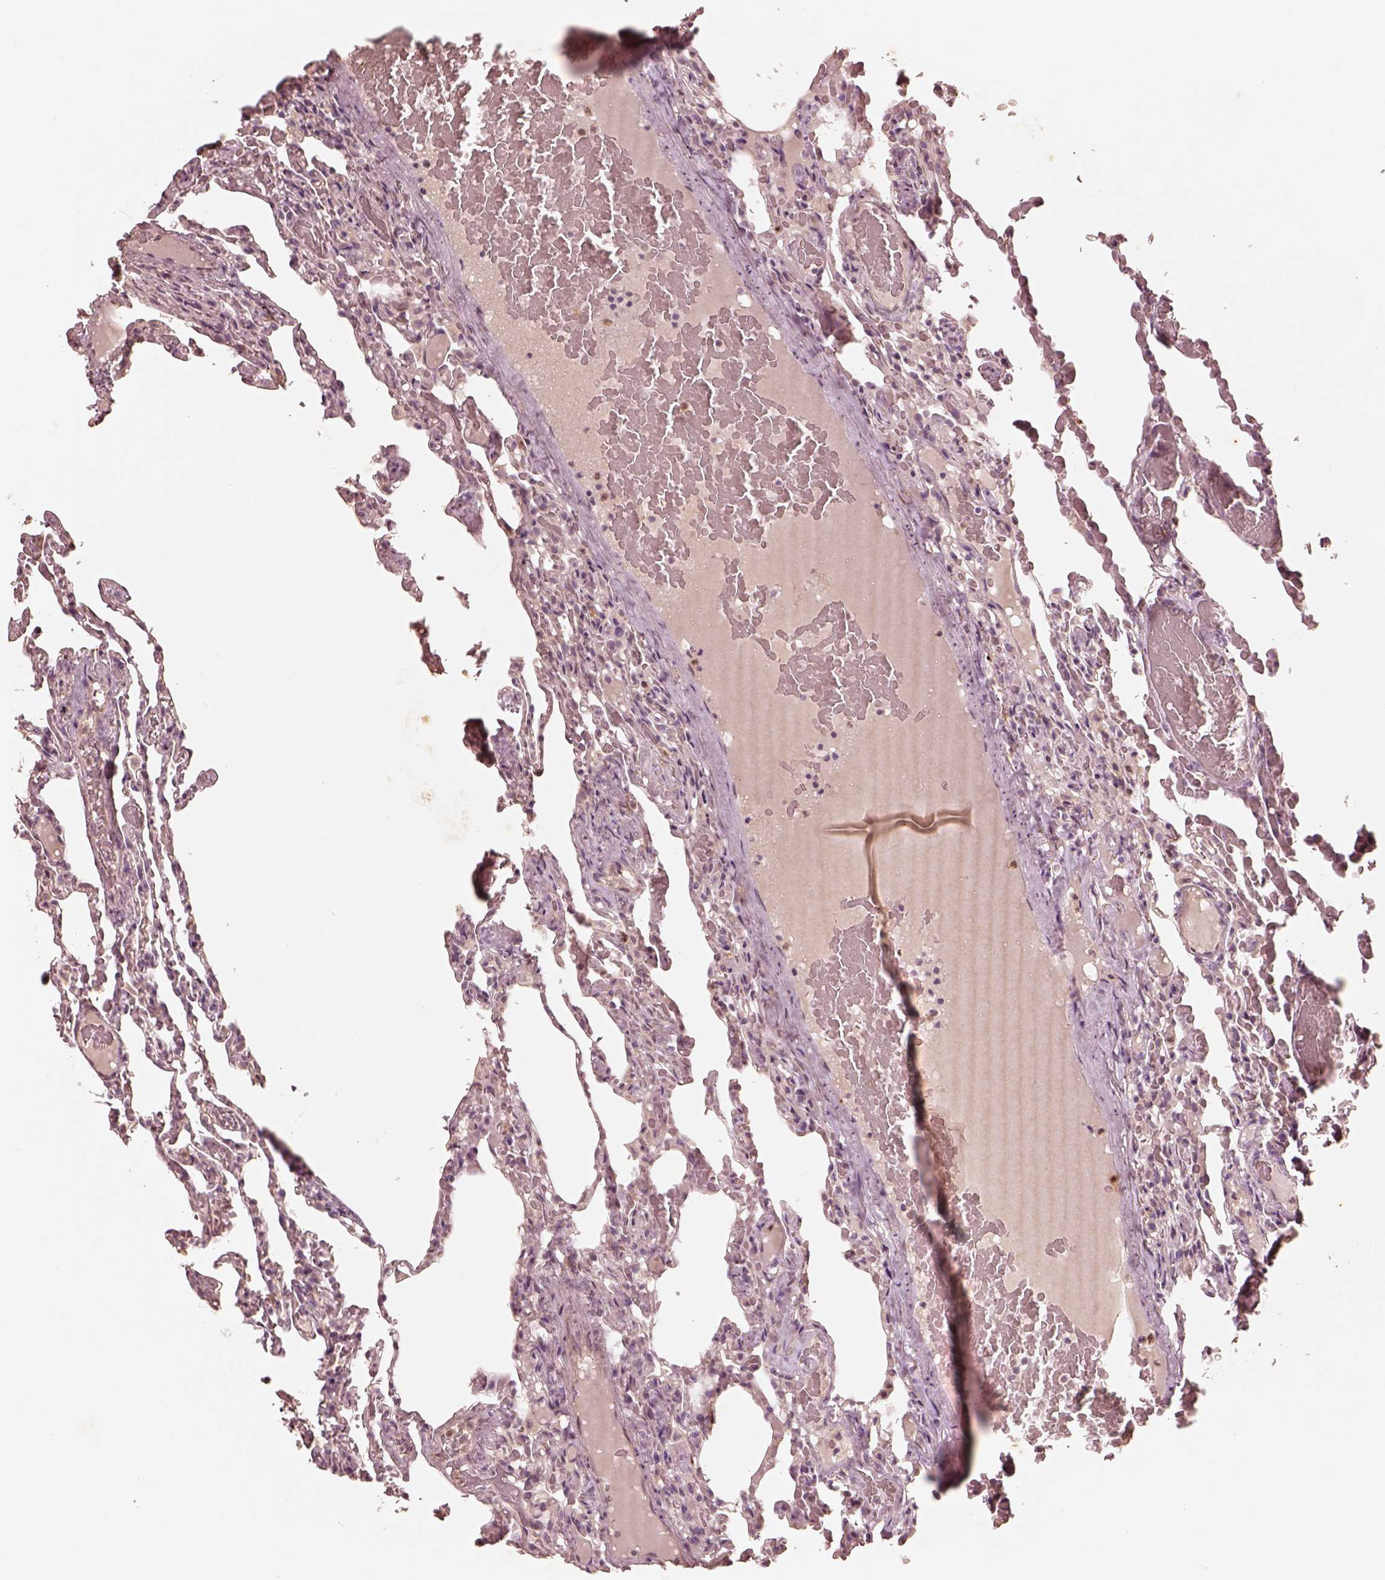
{"staining": {"intensity": "moderate", "quantity": "<25%", "location": "cytoplasmic/membranous"}, "tissue": "lung", "cell_type": "Alveolar cells", "image_type": "normal", "snomed": [{"axis": "morphology", "description": "Normal tissue, NOS"}, {"axis": "topography", "description": "Lung"}], "caption": "The micrograph reveals staining of normal lung, revealing moderate cytoplasmic/membranous protein positivity (brown color) within alveolar cells. (DAB = brown stain, brightfield microscopy at high magnification).", "gene": "WLS", "patient": {"sex": "female", "age": 43}}